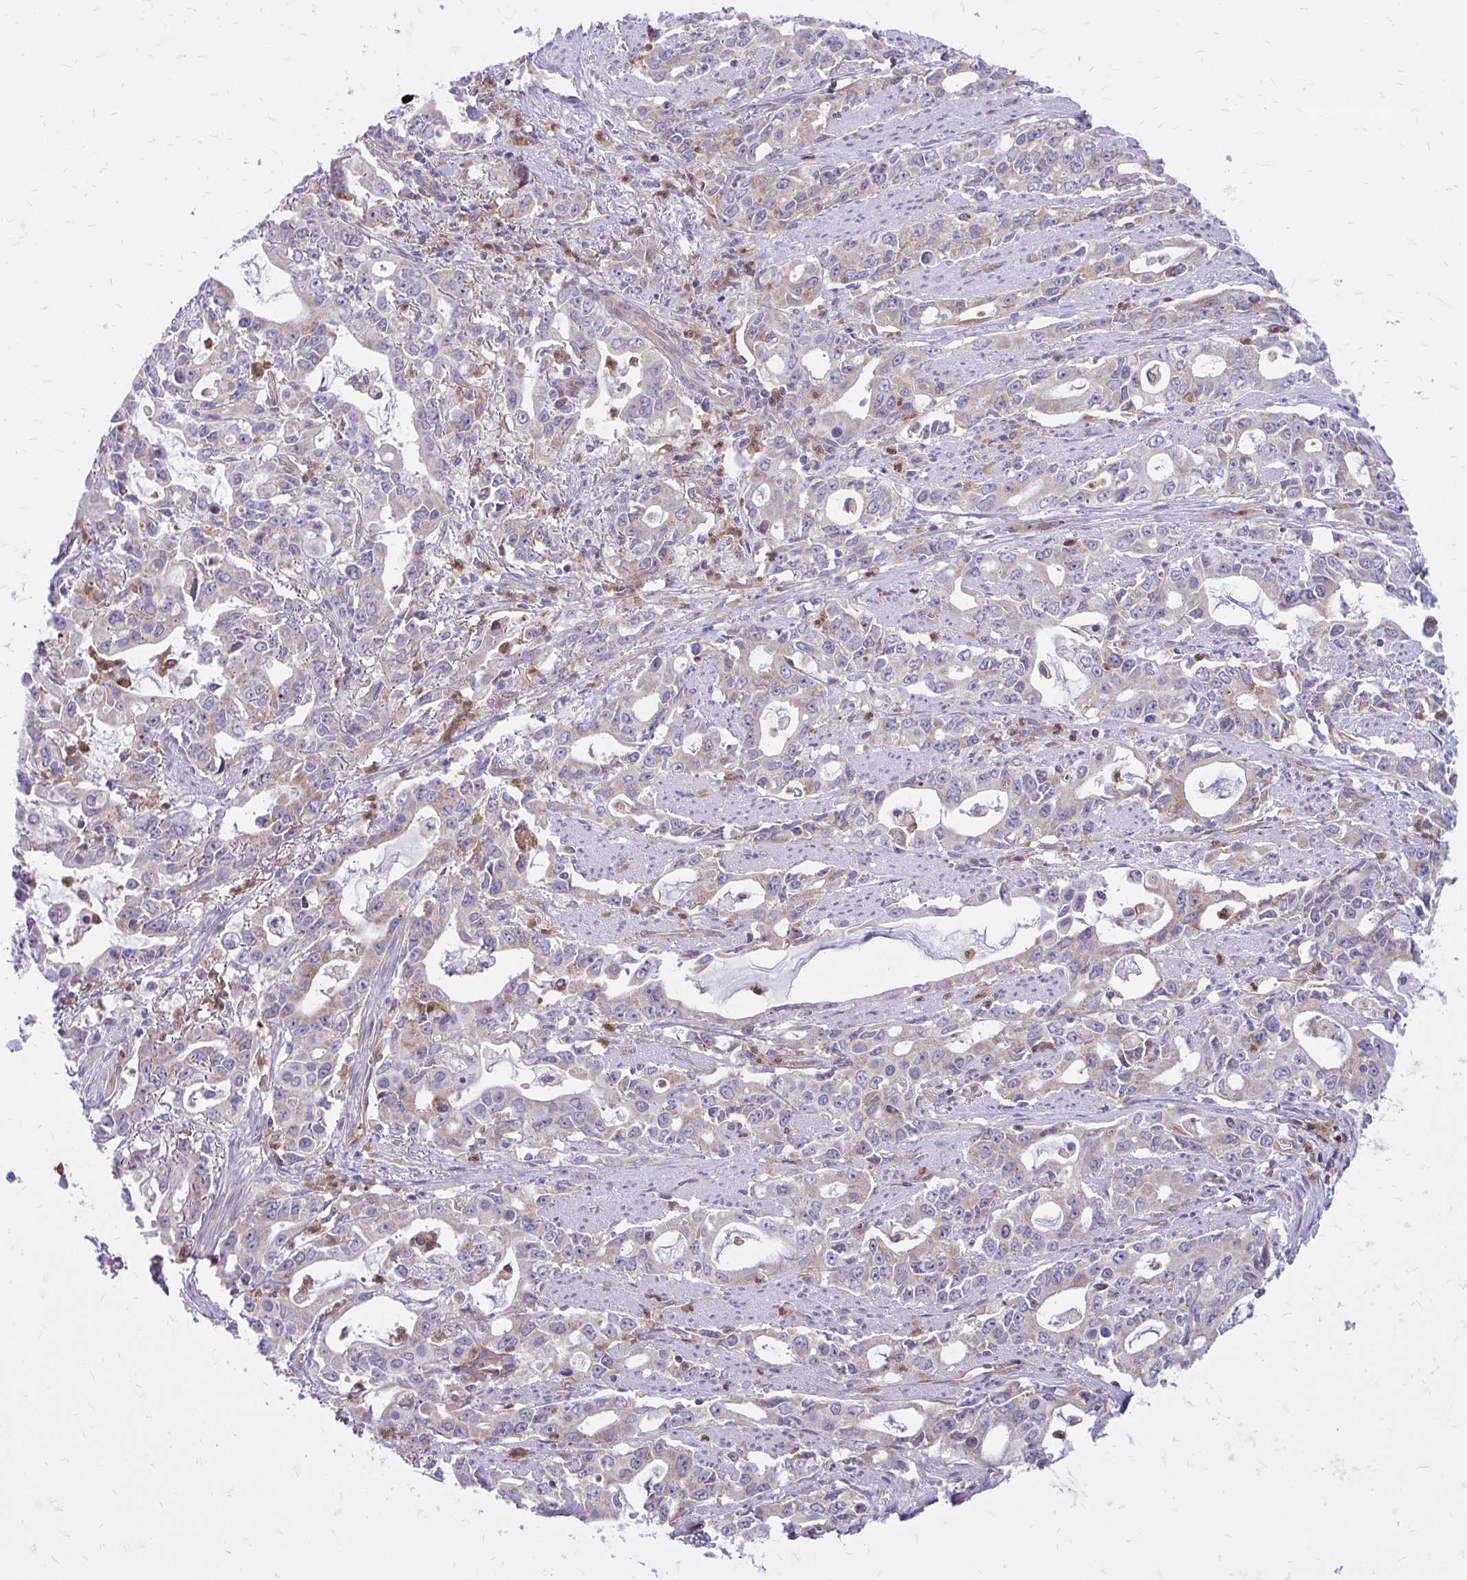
{"staining": {"intensity": "negative", "quantity": "none", "location": "none"}, "tissue": "stomach cancer", "cell_type": "Tumor cells", "image_type": "cancer", "snomed": [{"axis": "morphology", "description": "Adenocarcinoma, NOS"}, {"axis": "topography", "description": "Stomach, upper"}], "caption": "Immunohistochemistry of human stomach cancer (adenocarcinoma) reveals no positivity in tumor cells. (DAB IHC visualized using brightfield microscopy, high magnification).", "gene": "ASAP1", "patient": {"sex": "male", "age": 85}}